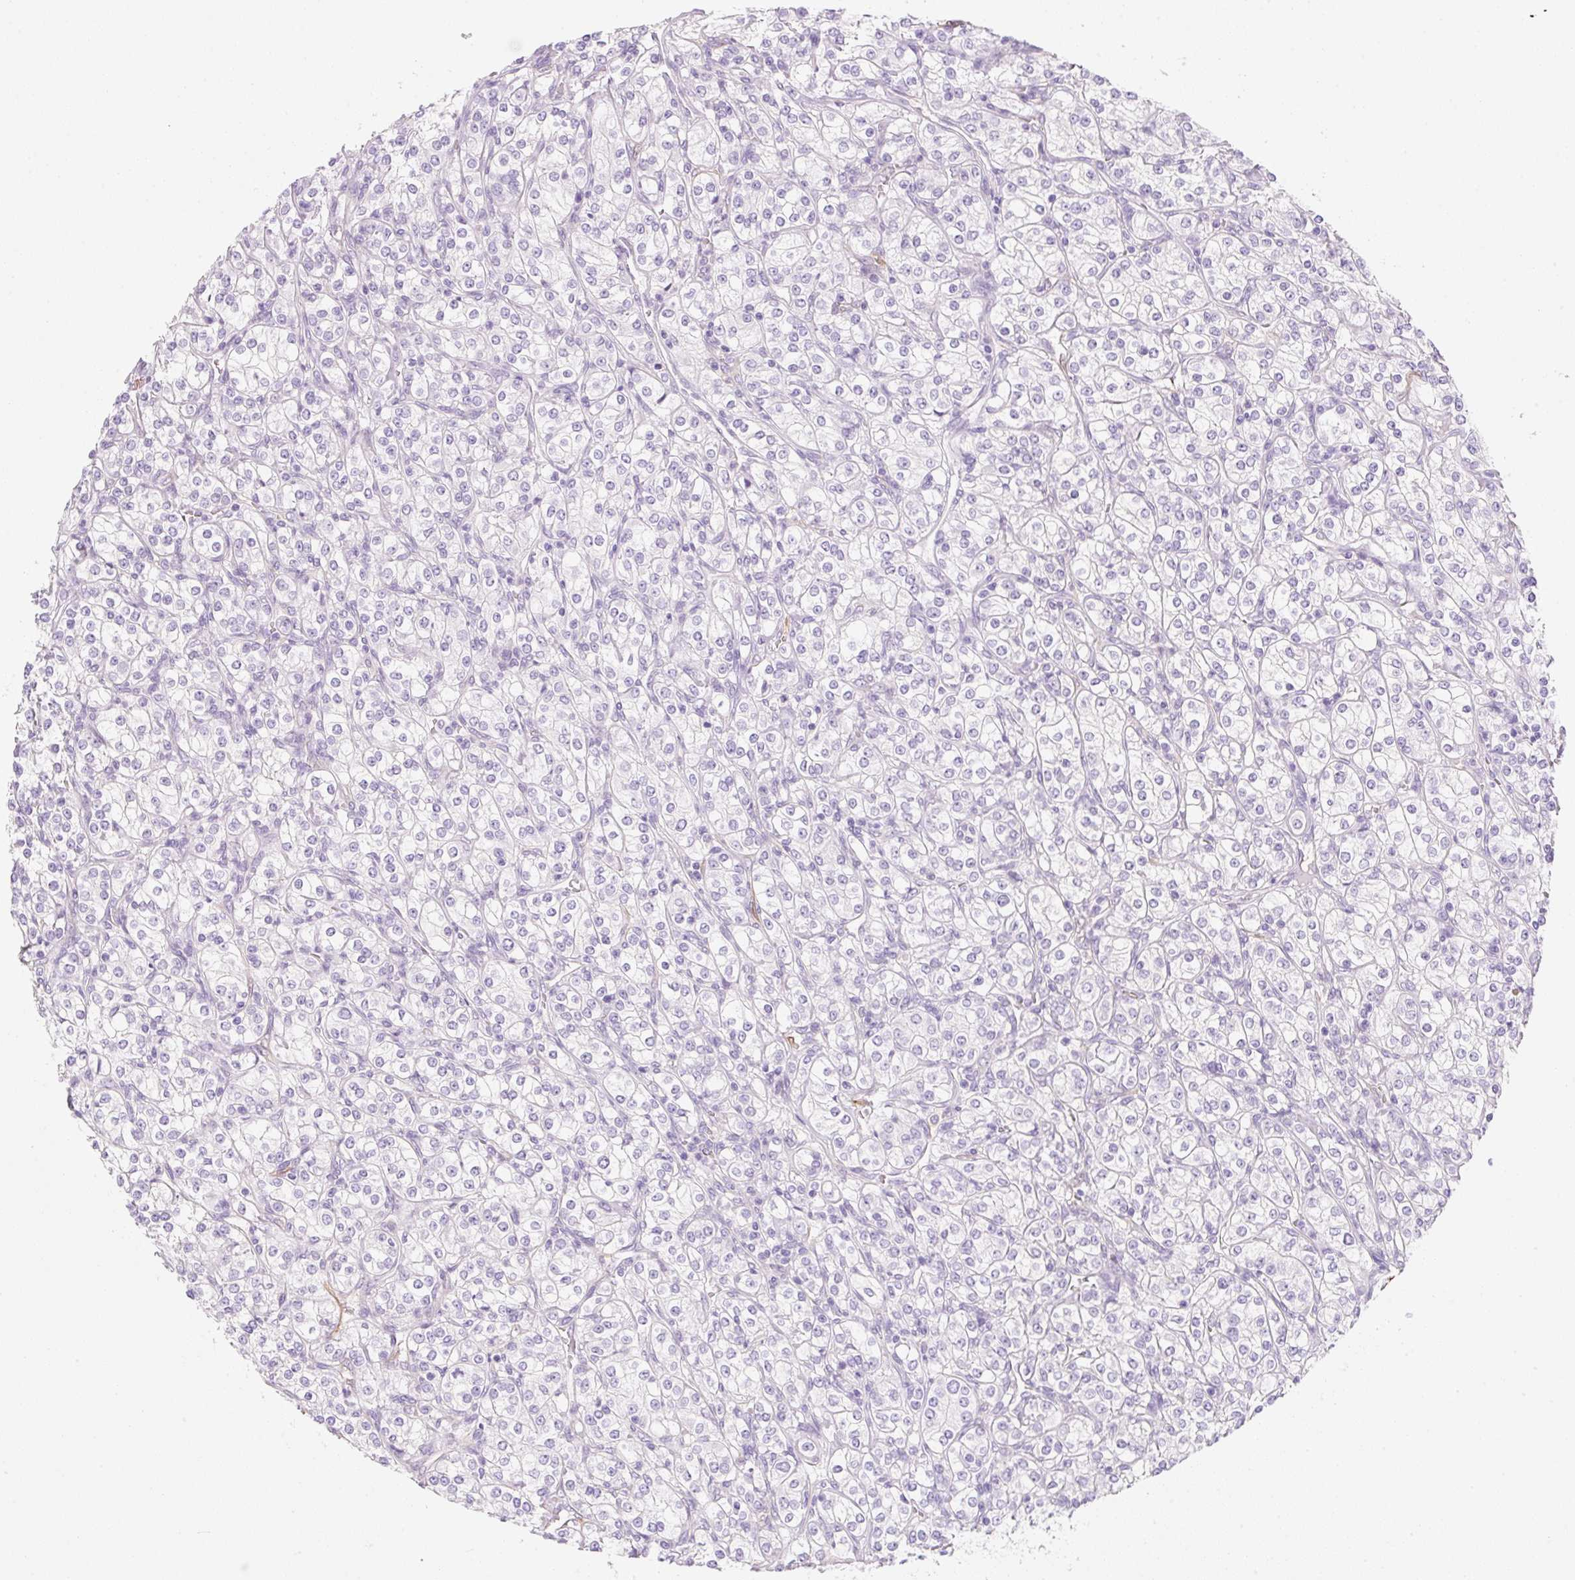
{"staining": {"intensity": "negative", "quantity": "none", "location": "none"}, "tissue": "renal cancer", "cell_type": "Tumor cells", "image_type": "cancer", "snomed": [{"axis": "morphology", "description": "Adenocarcinoma, NOS"}, {"axis": "topography", "description": "Kidney"}], "caption": "Renal cancer was stained to show a protein in brown. There is no significant positivity in tumor cells. (Brightfield microscopy of DAB (3,3'-diaminobenzidine) immunohistochemistry (IHC) at high magnification).", "gene": "FABP5", "patient": {"sex": "male", "age": 77}}